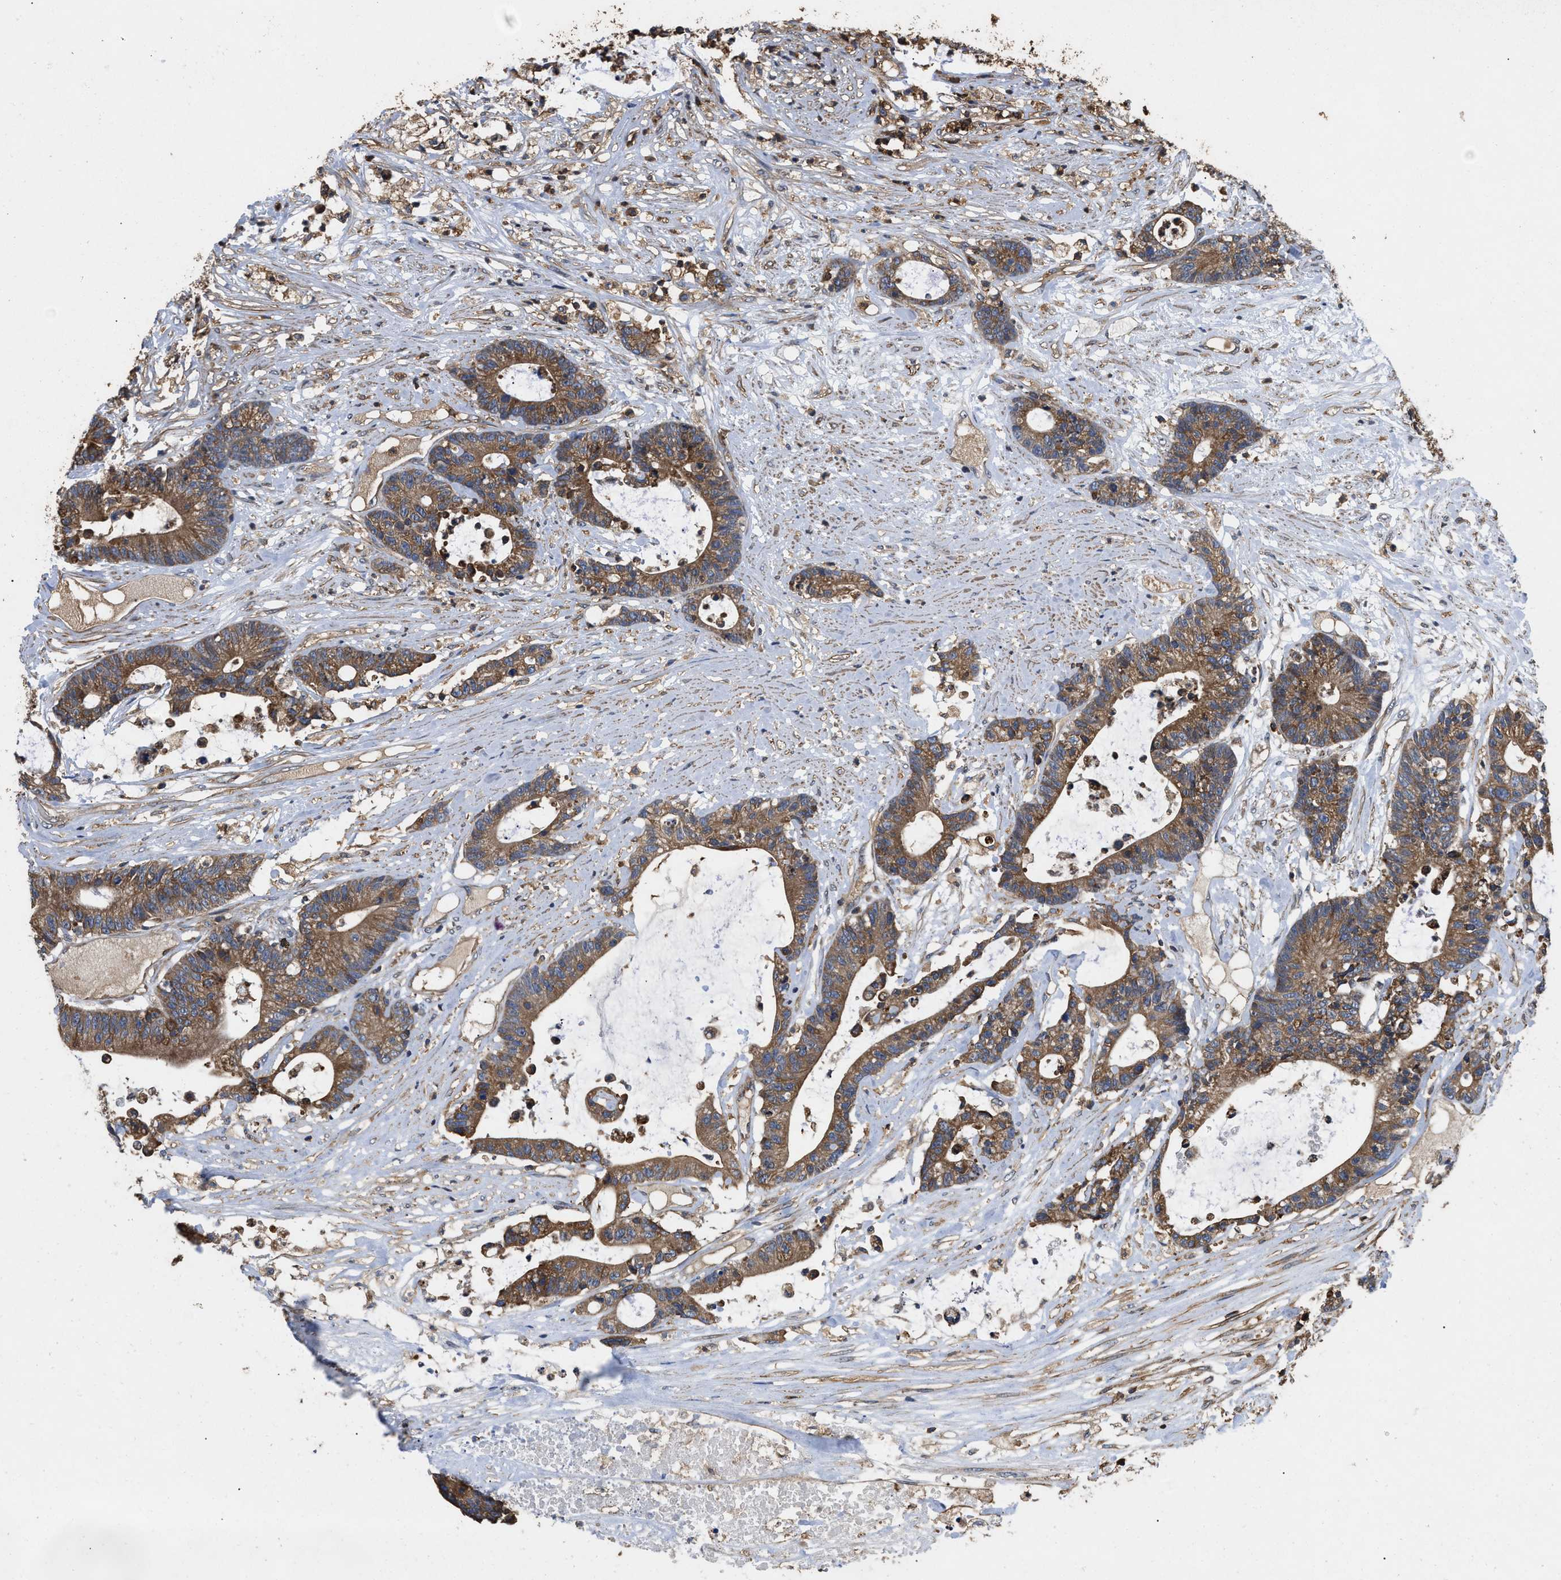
{"staining": {"intensity": "moderate", "quantity": ">75%", "location": "cytoplasmic/membranous"}, "tissue": "colorectal cancer", "cell_type": "Tumor cells", "image_type": "cancer", "snomed": [{"axis": "morphology", "description": "Adenocarcinoma, NOS"}, {"axis": "topography", "description": "Colon"}], "caption": "Immunohistochemical staining of human colorectal cancer exhibits moderate cytoplasmic/membranous protein staining in approximately >75% of tumor cells.", "gene": "LINGO2", "patient": {"sex": "female", "age": 84}}